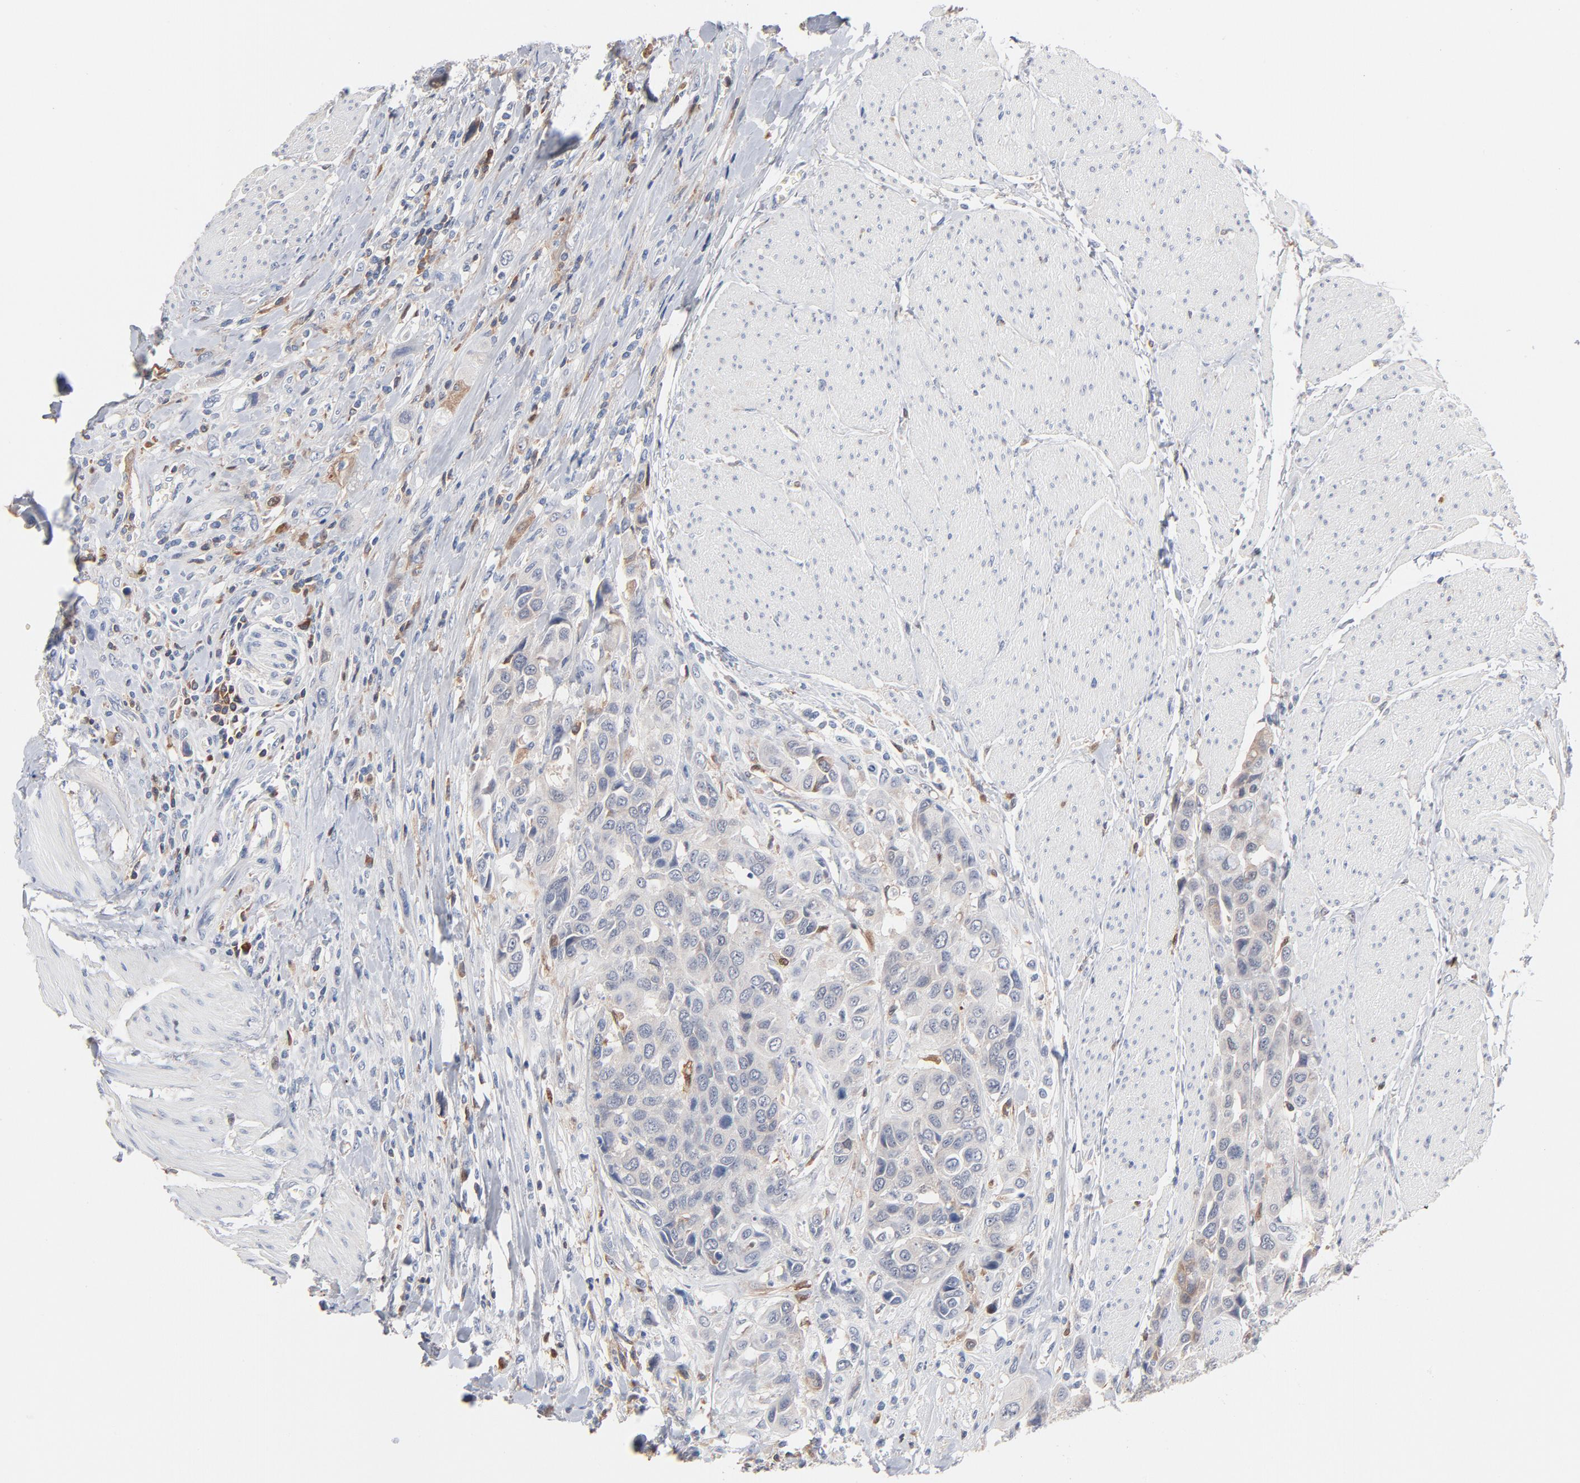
{"staining": {"intensity": "negative", "quantity": "none", "location": "none"}, "tissue": "urothelial cancer", "cell_type": "Tumor cells", "image_type": "cancer", "snomed": [{"axis": "morphology", "description": "Urothelial carcinoma, High grade"}, {"axis": "topography", "description": "Urinary bladder"}], "caption": "IHC micrograph of neoplastic tissue: urothelial carcinoma (high-grade) stained with DAB reveals no significant protein staining in tumor cells. The staining is performed using DAB (3,3'-diaminobenzidine) brown chromogen with nuclei counter-stained in using hematoxylin.", "gene": "SERPINA4", "patient": {"sex": "male", "age": 50}}